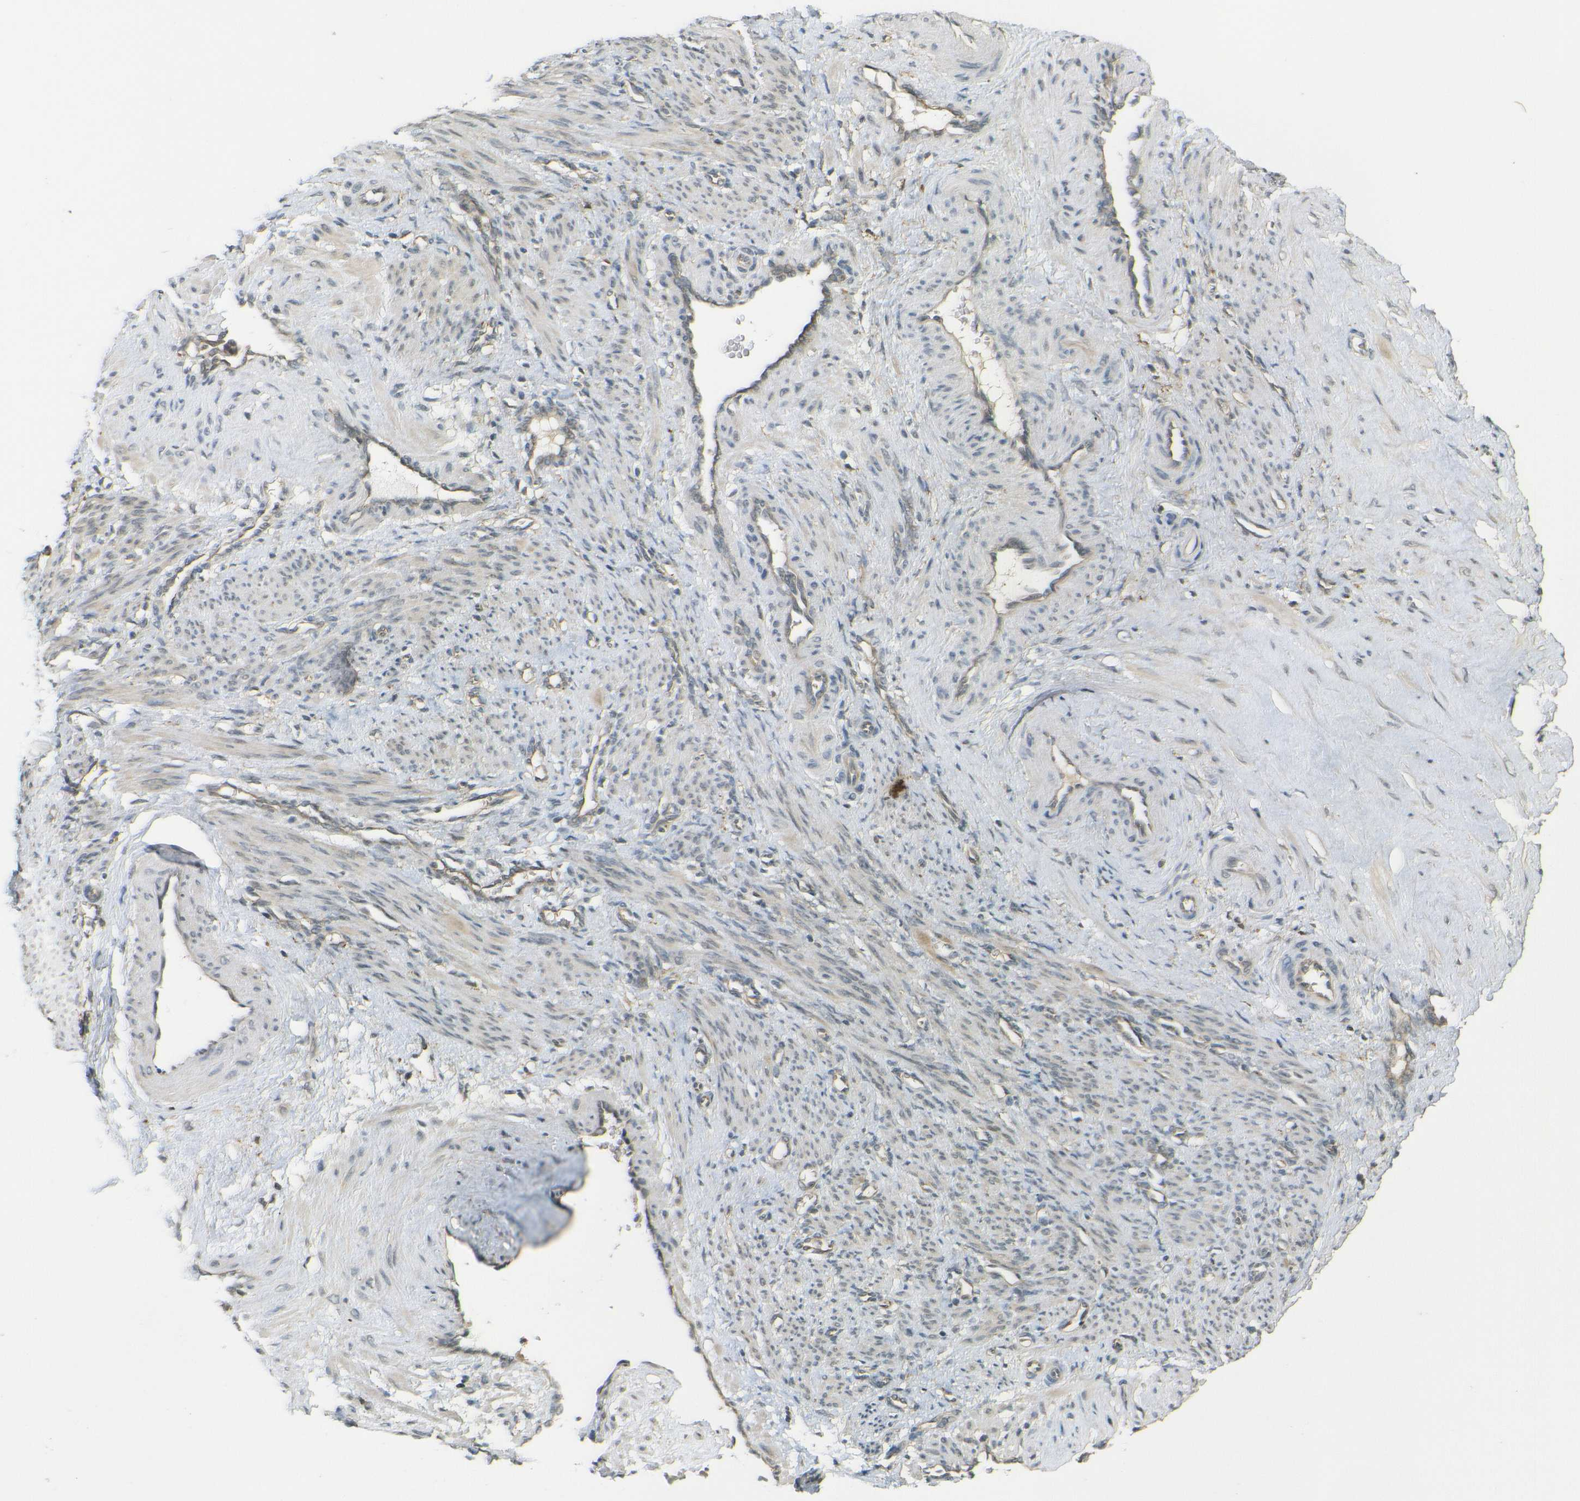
{"staining": {"intensity": "weak", "quantity": "25%-75%", "location": "cytoplasmic/membranous"}, "tissue": "smooth muscle", "cell_type": "Smooth muscle cells", "image_type": "normal", "snomed": [{"axis": "morphology", "description": "Normal tissue, NOS"}, {"axis": "topography", "description": "Endometrium"}], "caption": "Immunohistochemistry photomicrograph of unremarkable smooth muscle: human smooth muscle stained using immunohistochemistry (IHC) exhibits low levels of weak protein expression localized specifically in the cytoplasmic/membranous of smooth muscle cells, appearing as a cytoplasmic/membranous brown color.", "gene": "DAB2", "patient": {"sex": "female", "age": 33}}